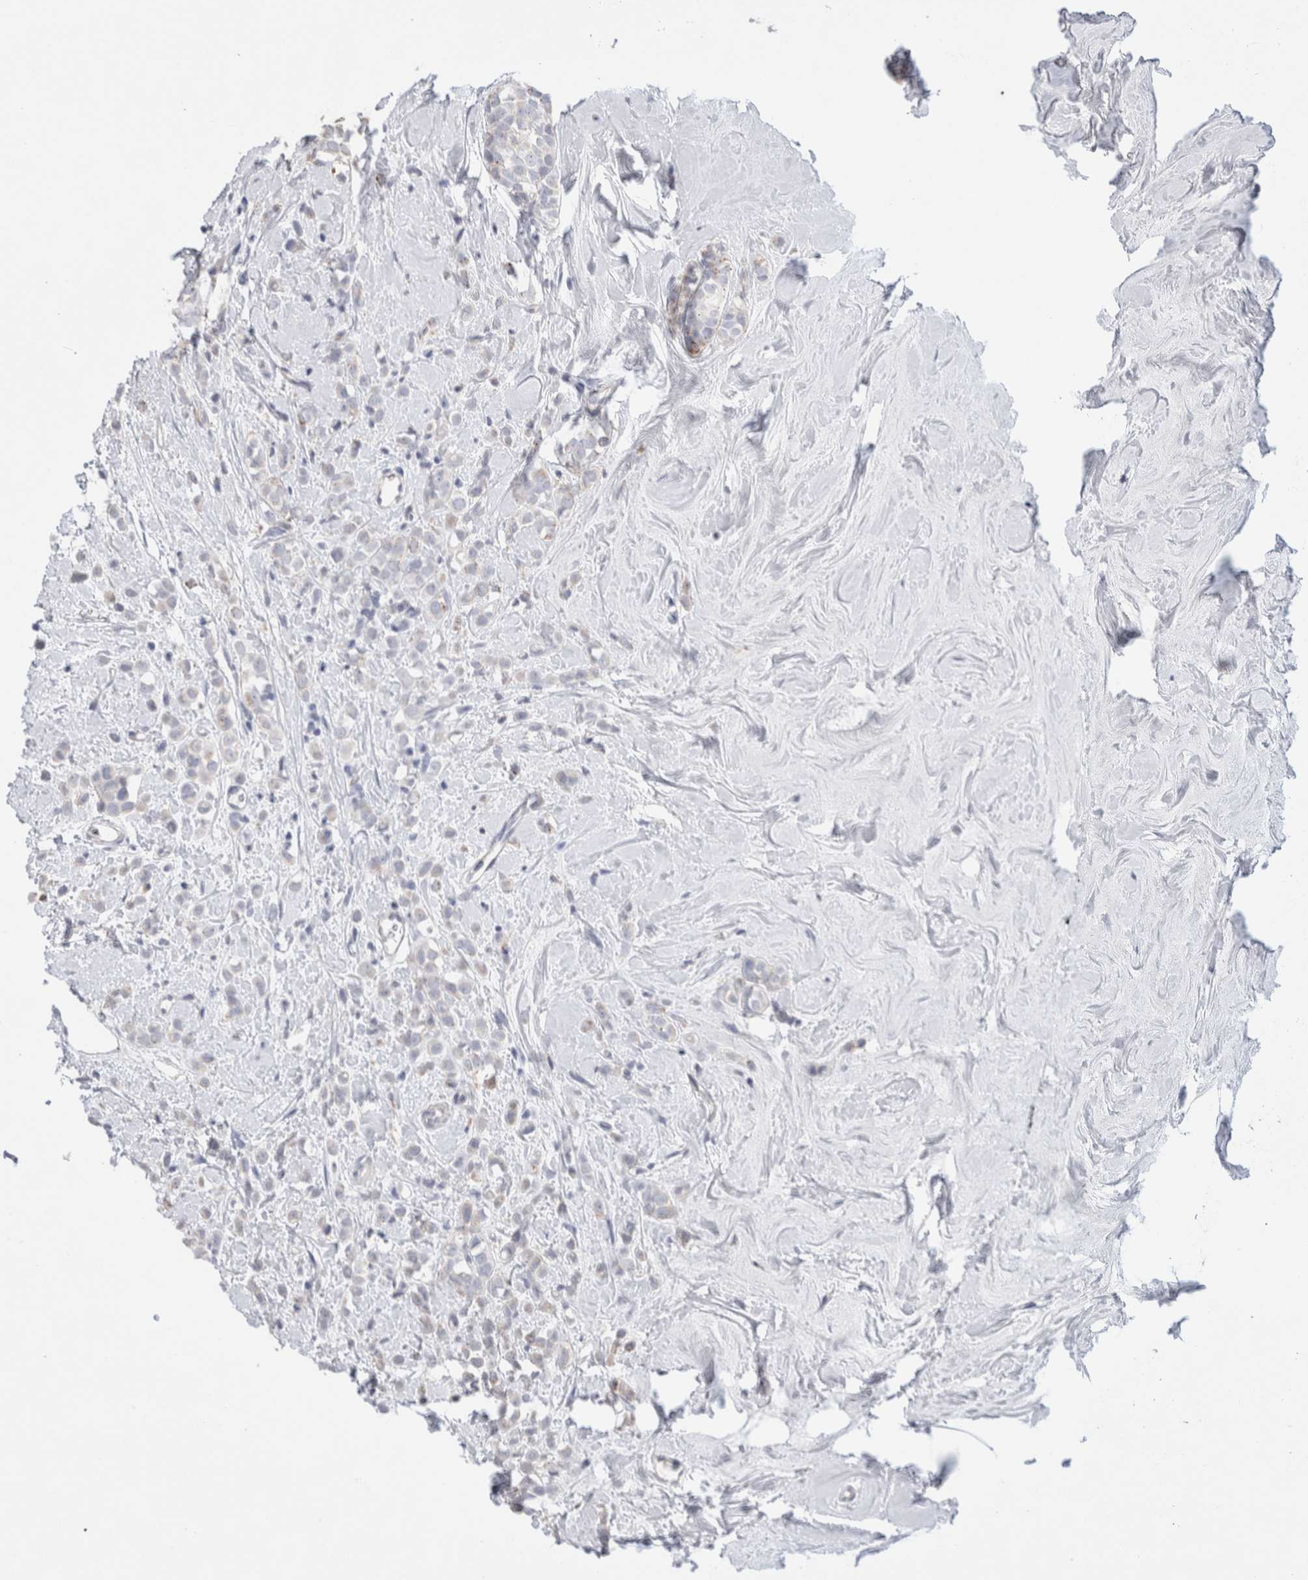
{"staining": {"intensity": "negative", "quantity": "none", "location": "none"}, "tissue": "breast cancer", "cell_type": "Tumor cells", "image_type": "cancer", "snomed": [{"axis": "morphology", "description": "Lobular carcinoma"}, {"axis": "topography", "description": "Breast"}], "caption": "High power microscopy image of an IHC histopathology image of breast lobular carcinoma, revealing no significant positivity in tumor cells.", "gene": "GAA", "patient": {"sex": "female", "age": 47}}